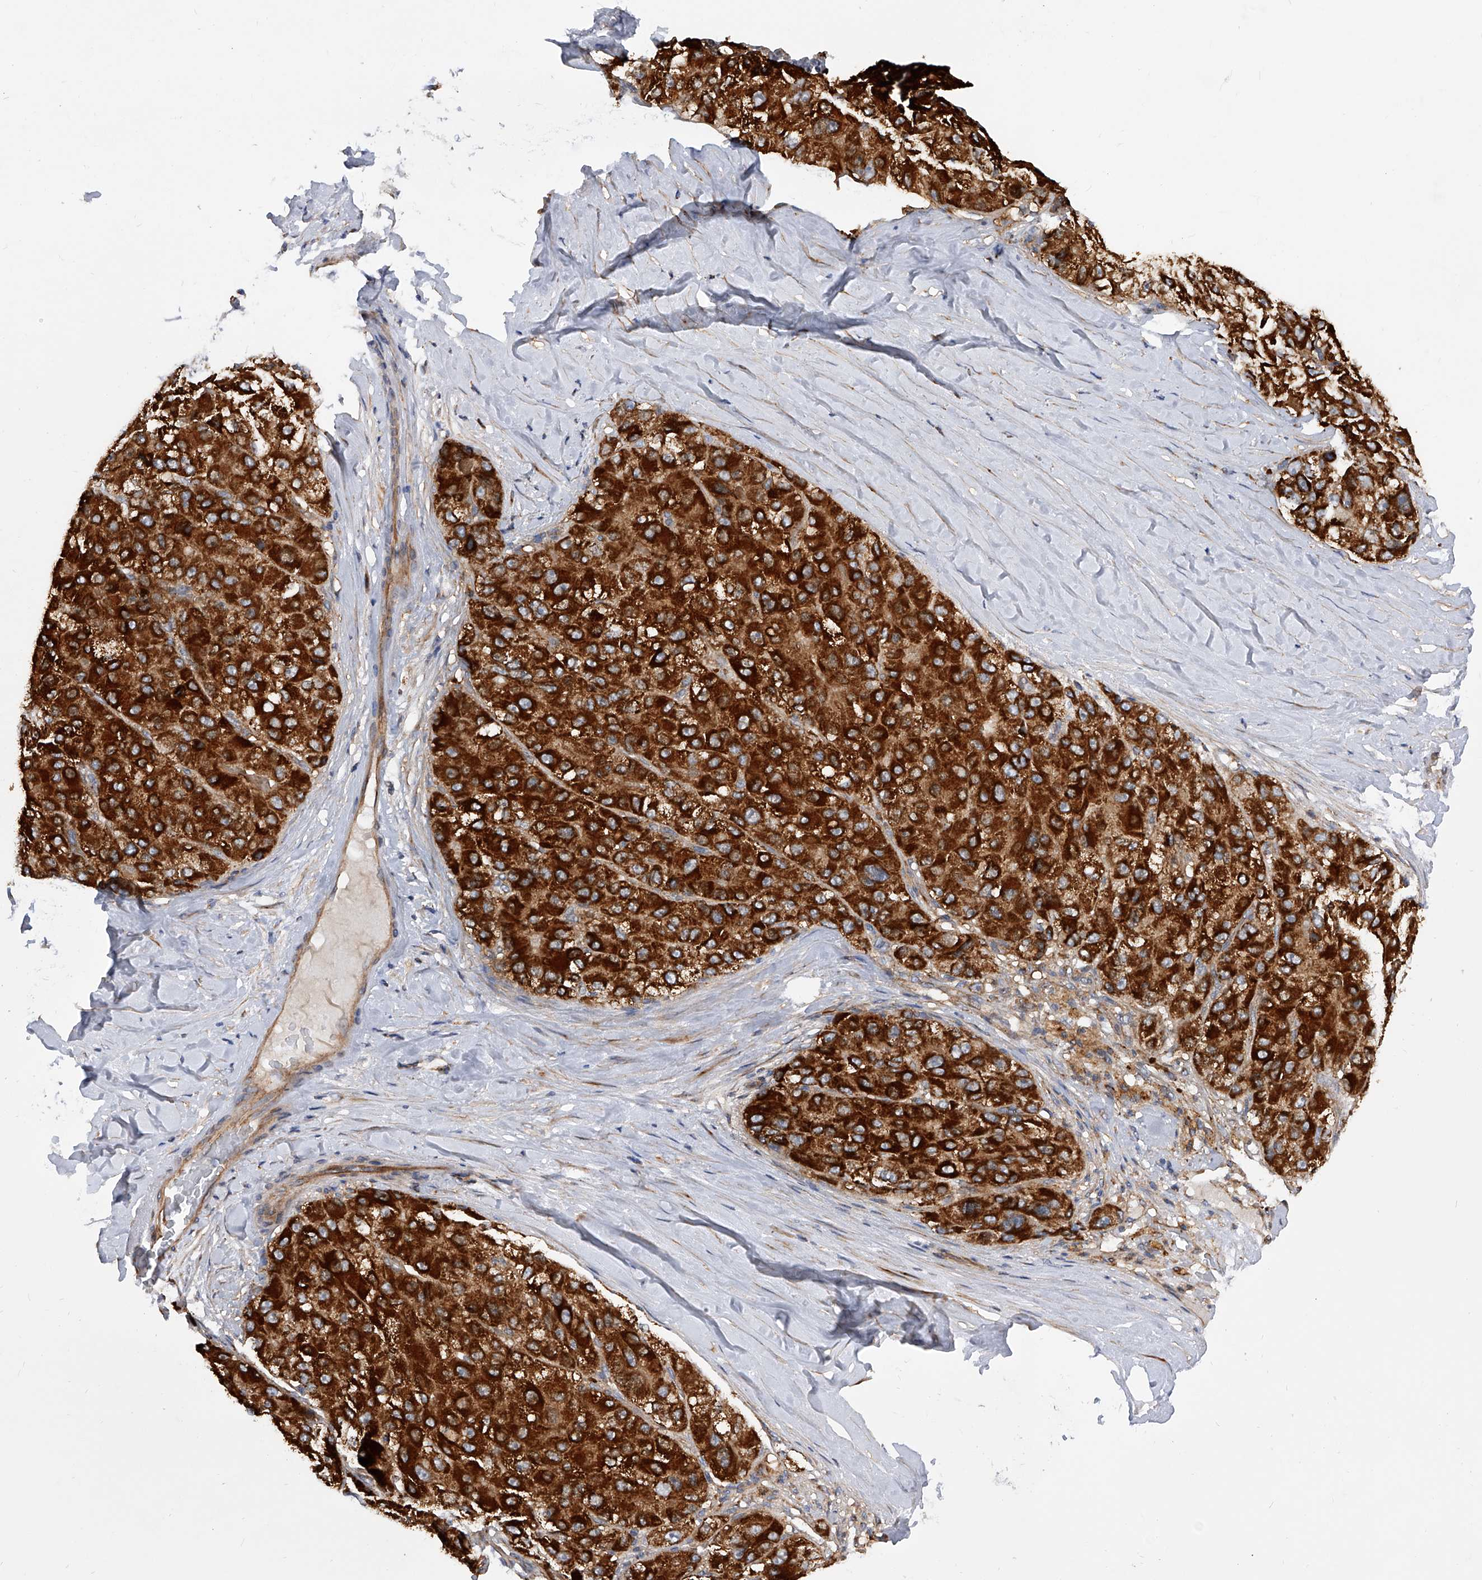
{"staining": {"intensity": "strong", "quantity": ">75%", "location": "cytoplasmic/membranous"}, "tissue": "liver cancer", "cell_type": "Tumor cells", "image_type": "cancer", "snomed": [{"axis": "morphology", "description": "Carcinoma, Hepatocellular, NOS"}, {"axis": "topography", "description": "Liver"}], "caption": "The histopathology image demonstrates a brown stain indicating the presence of a protein in the cytoplasmic/membranous of tumor cells in hepatocellular carcinoma (liver).", "gene": "PDSS2", "patient": {"sex": "male", "age": 80}}